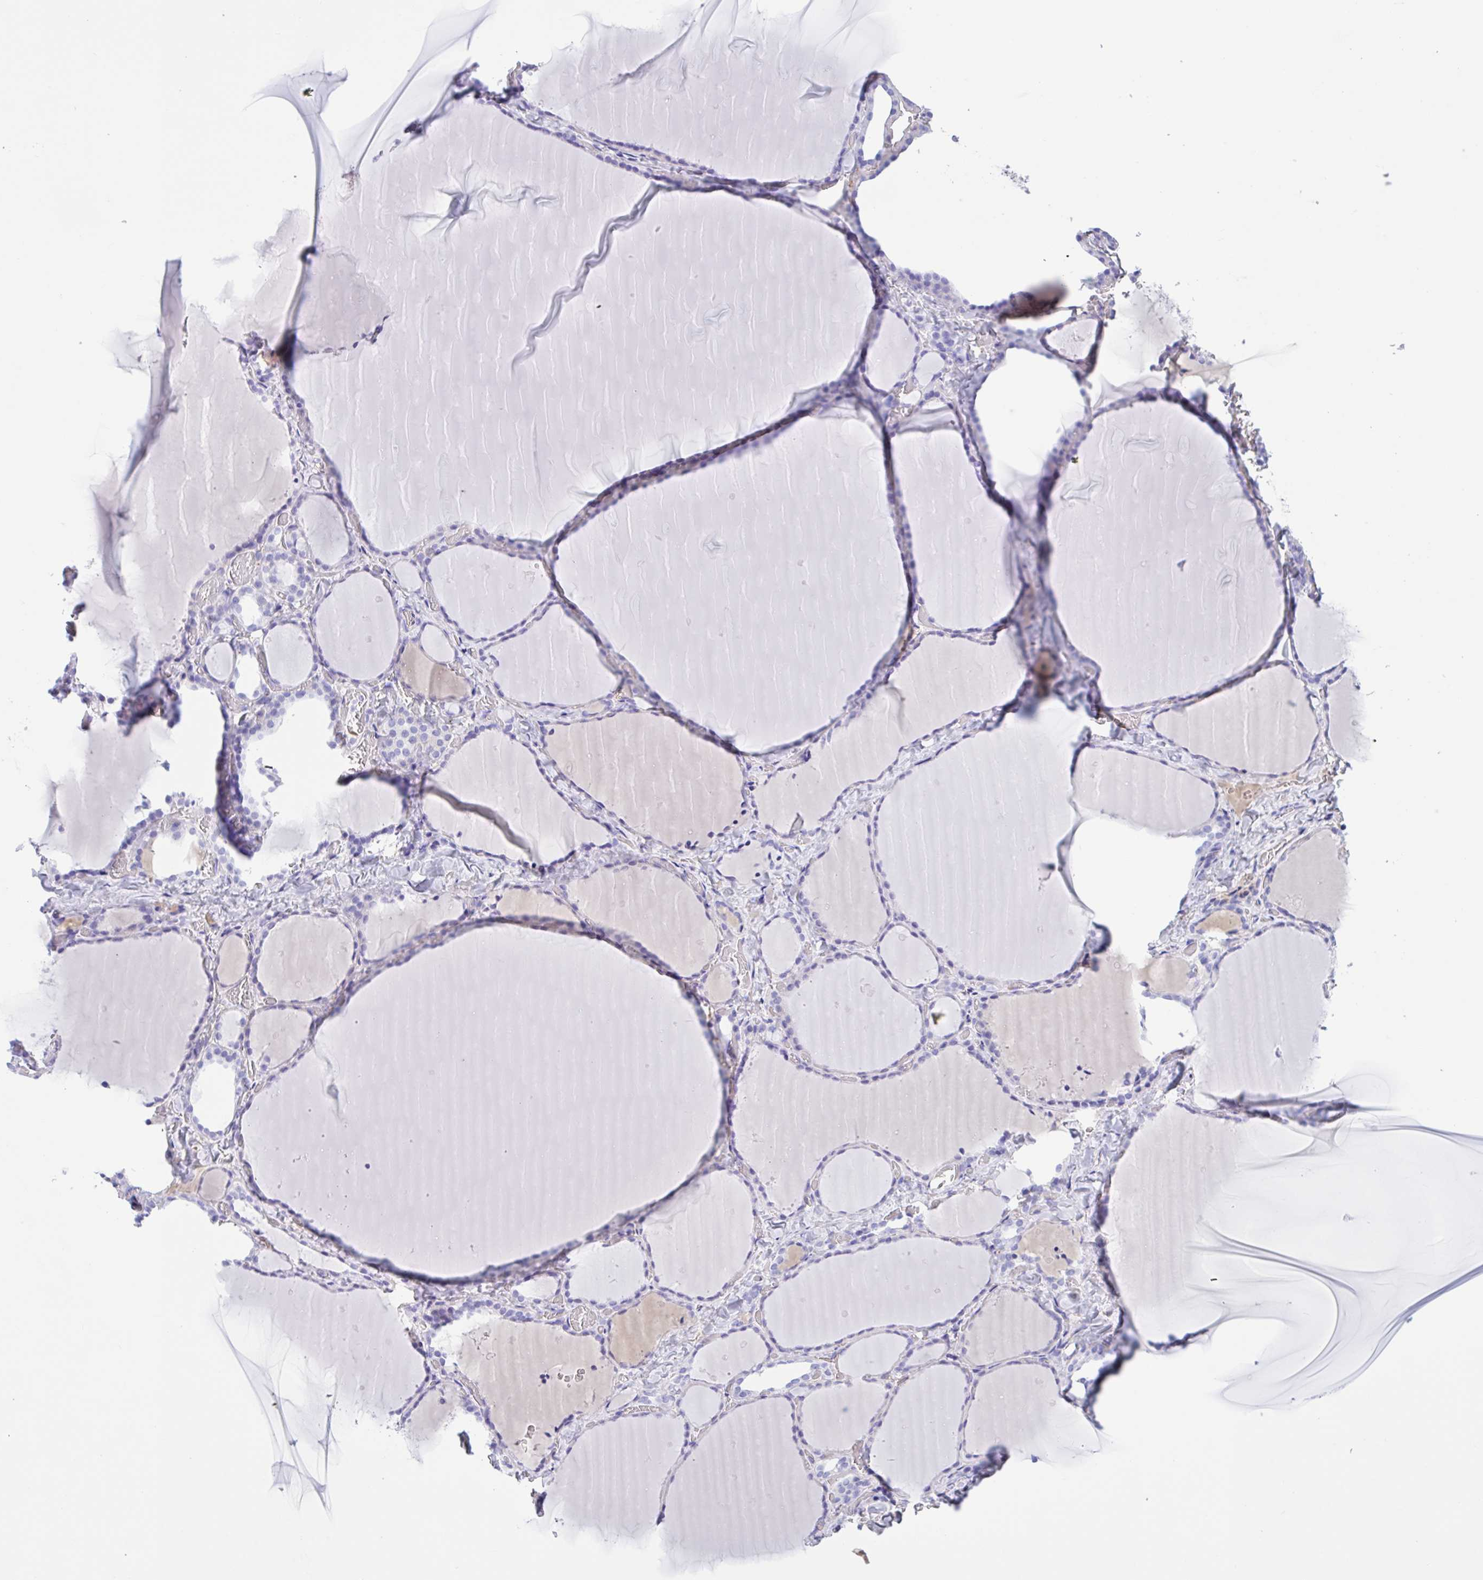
{"staining": {"intensity": "weak", "quantity": "<25%", "location": "cytoplasmic/membranous"}, "tissue": "thyroid gland", "cell_type": "Glandular cells", "image_type": "normal", "snomed": [{"axis": "morphology", "description": "Normal tissue, NOS"}, {"axis": "topography", "description": "Thyroid gland"}], "caption": "This is an immunohistochemistry (IHC) photomicrograph of unremarkable thyroid gland. There is no expression in glandular cells.", "gene": "LARGE2", "patient": {"sex": "female", "age": 36}}